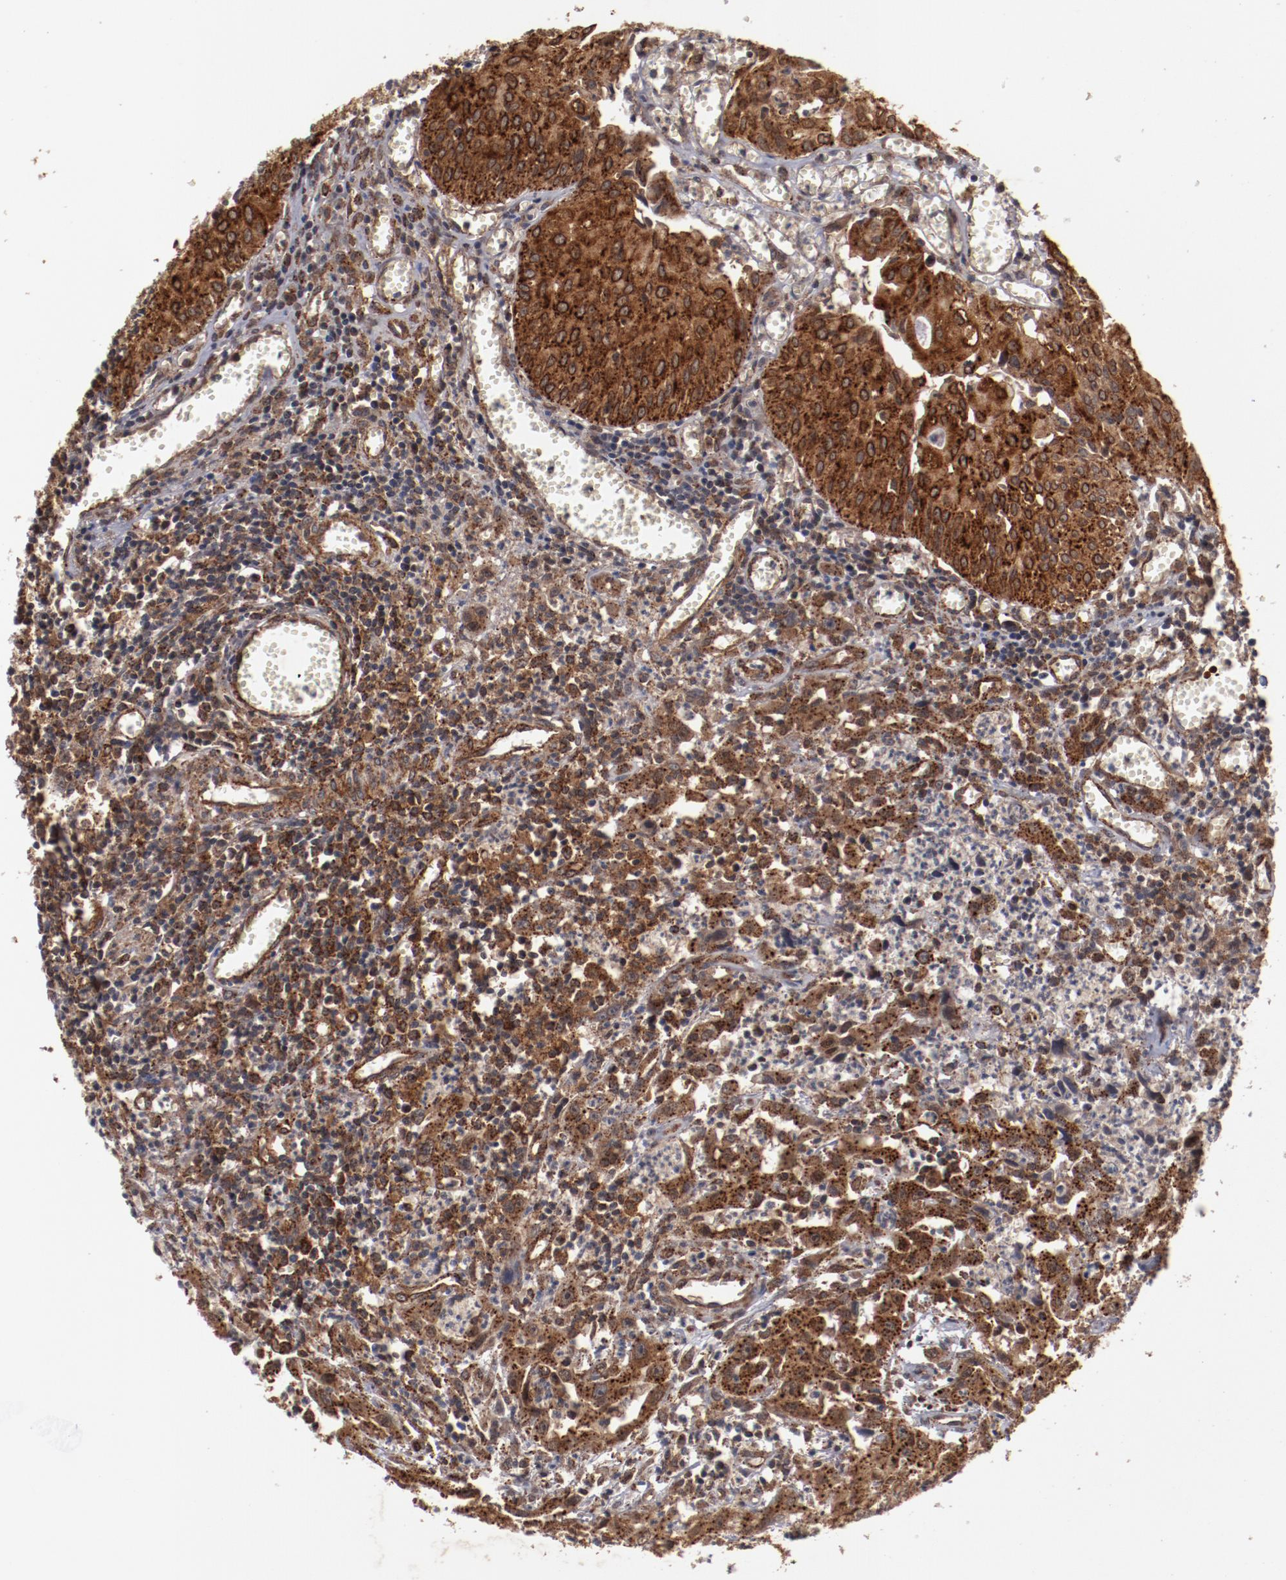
{"staining": {"intensity": "strong", "quantity": ">75%", "location": "cytoplasmic/membranous"}, "tissue": "urothelial cancer", "cell_type": "Tumor cells", "image_type": "cancer", "snomed": [{"axis": "morphology", "description": "Urothelial carcinoma, High grade"}, {"axis": "topography", "description": "Urinary bladder"}], "caption": "Strong cytoplasmic/membranous positivity is appreciated in about >75% of tumor cells in urothelial cancer. The staining is performed using DAB (3,3'-diaminobenzidine) brown chromogen to label protein expression. The nuclei are counter-stained blue using hematoxylin.", "gene": "TENM1", "patient": {"sex": "male", "age": 66}}